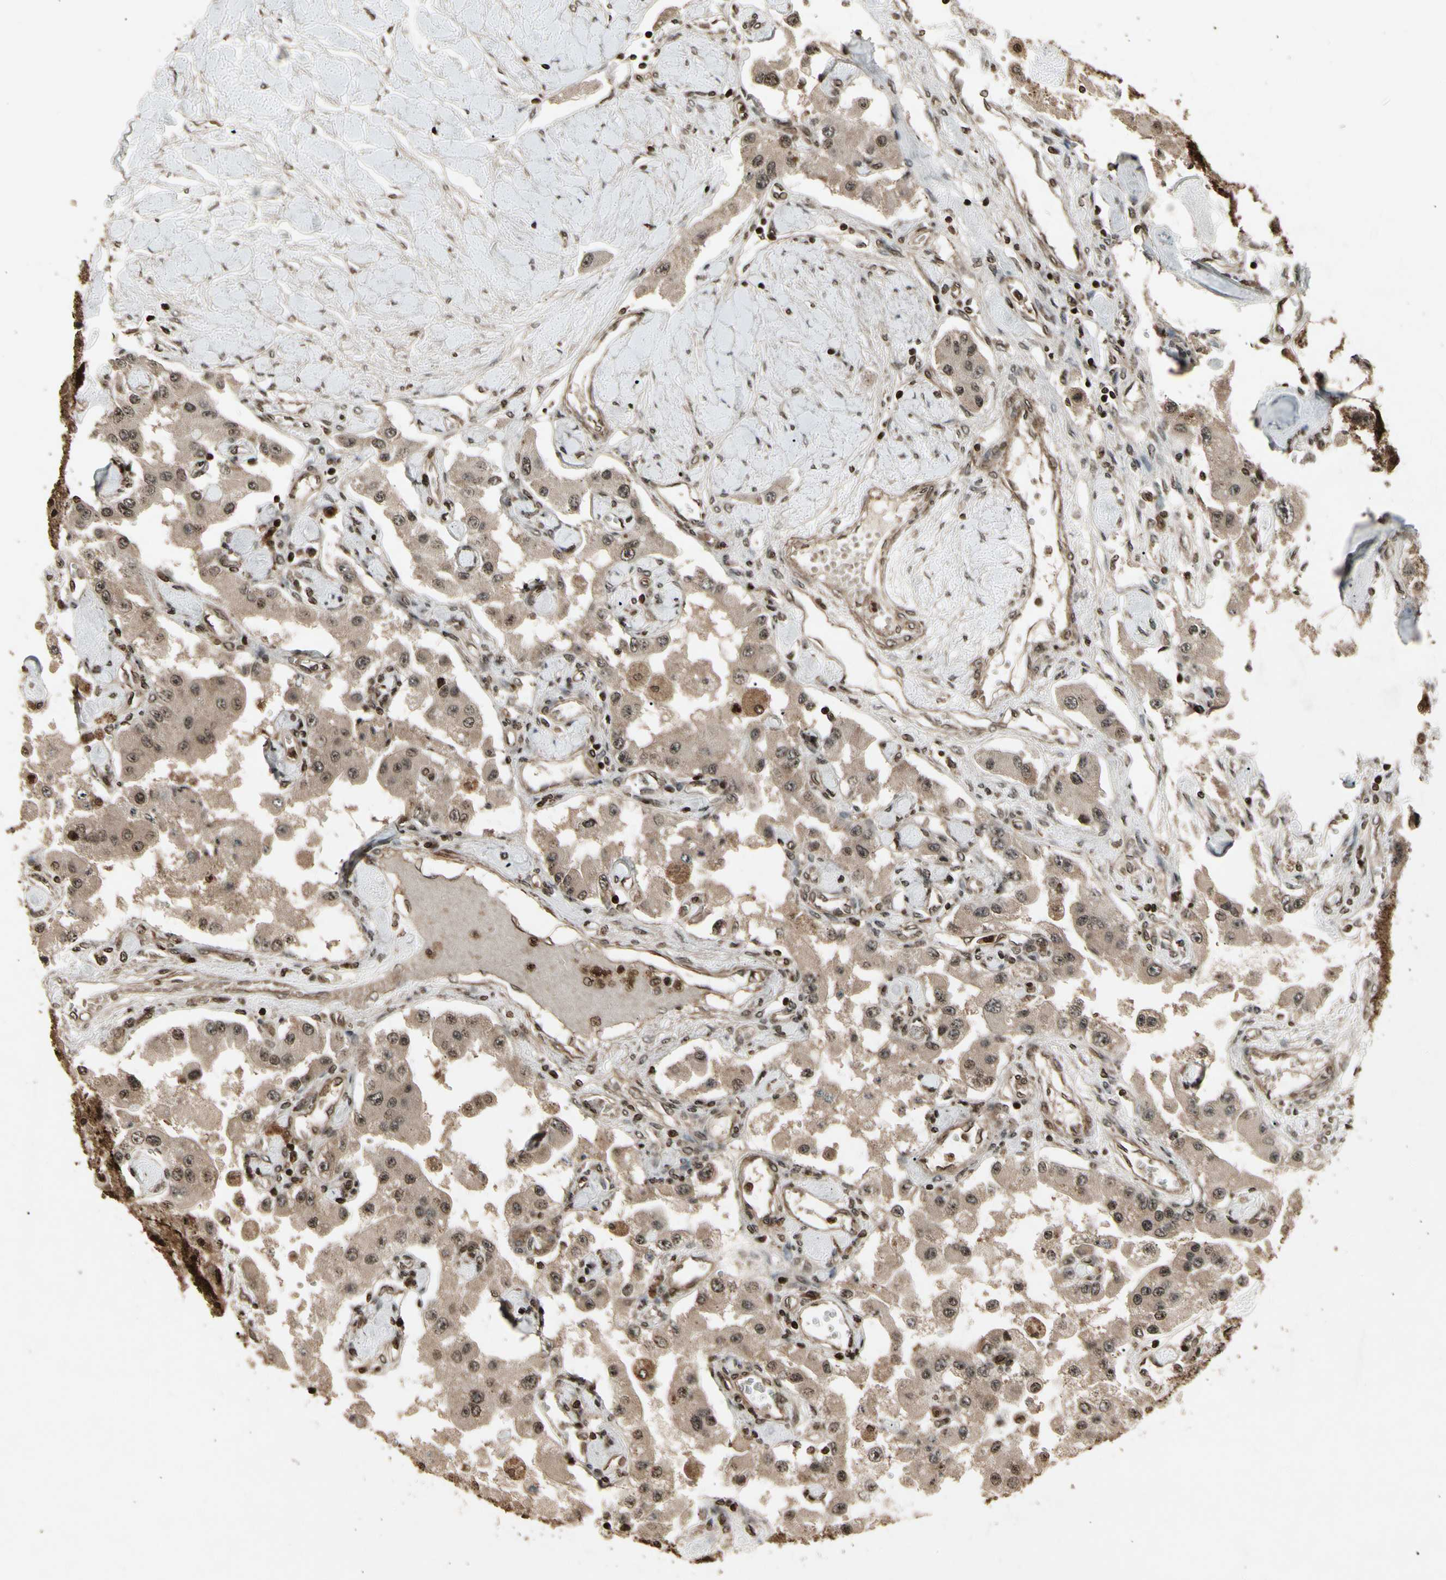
{"staining": {"intensity": "moderate", "quantity": ">75%", "location": "cytoplasmic/membranous"}, "tissue": "carcinoid", "cell_type": "Tumor cells", "image_type": "cancer", "snomed": [{"axis": "morphology", "description": "Carcinoid, malignant, NOS"}, {"axis": "topography", "description": "Pancreas"}], "caption": "Carcinoid (malignant) stained for a protein displays moderate cytoplasmic/membranous positivity in tumor cells.", "gene": "GLRX", "patient": {"sex": "male", "age": 41}}